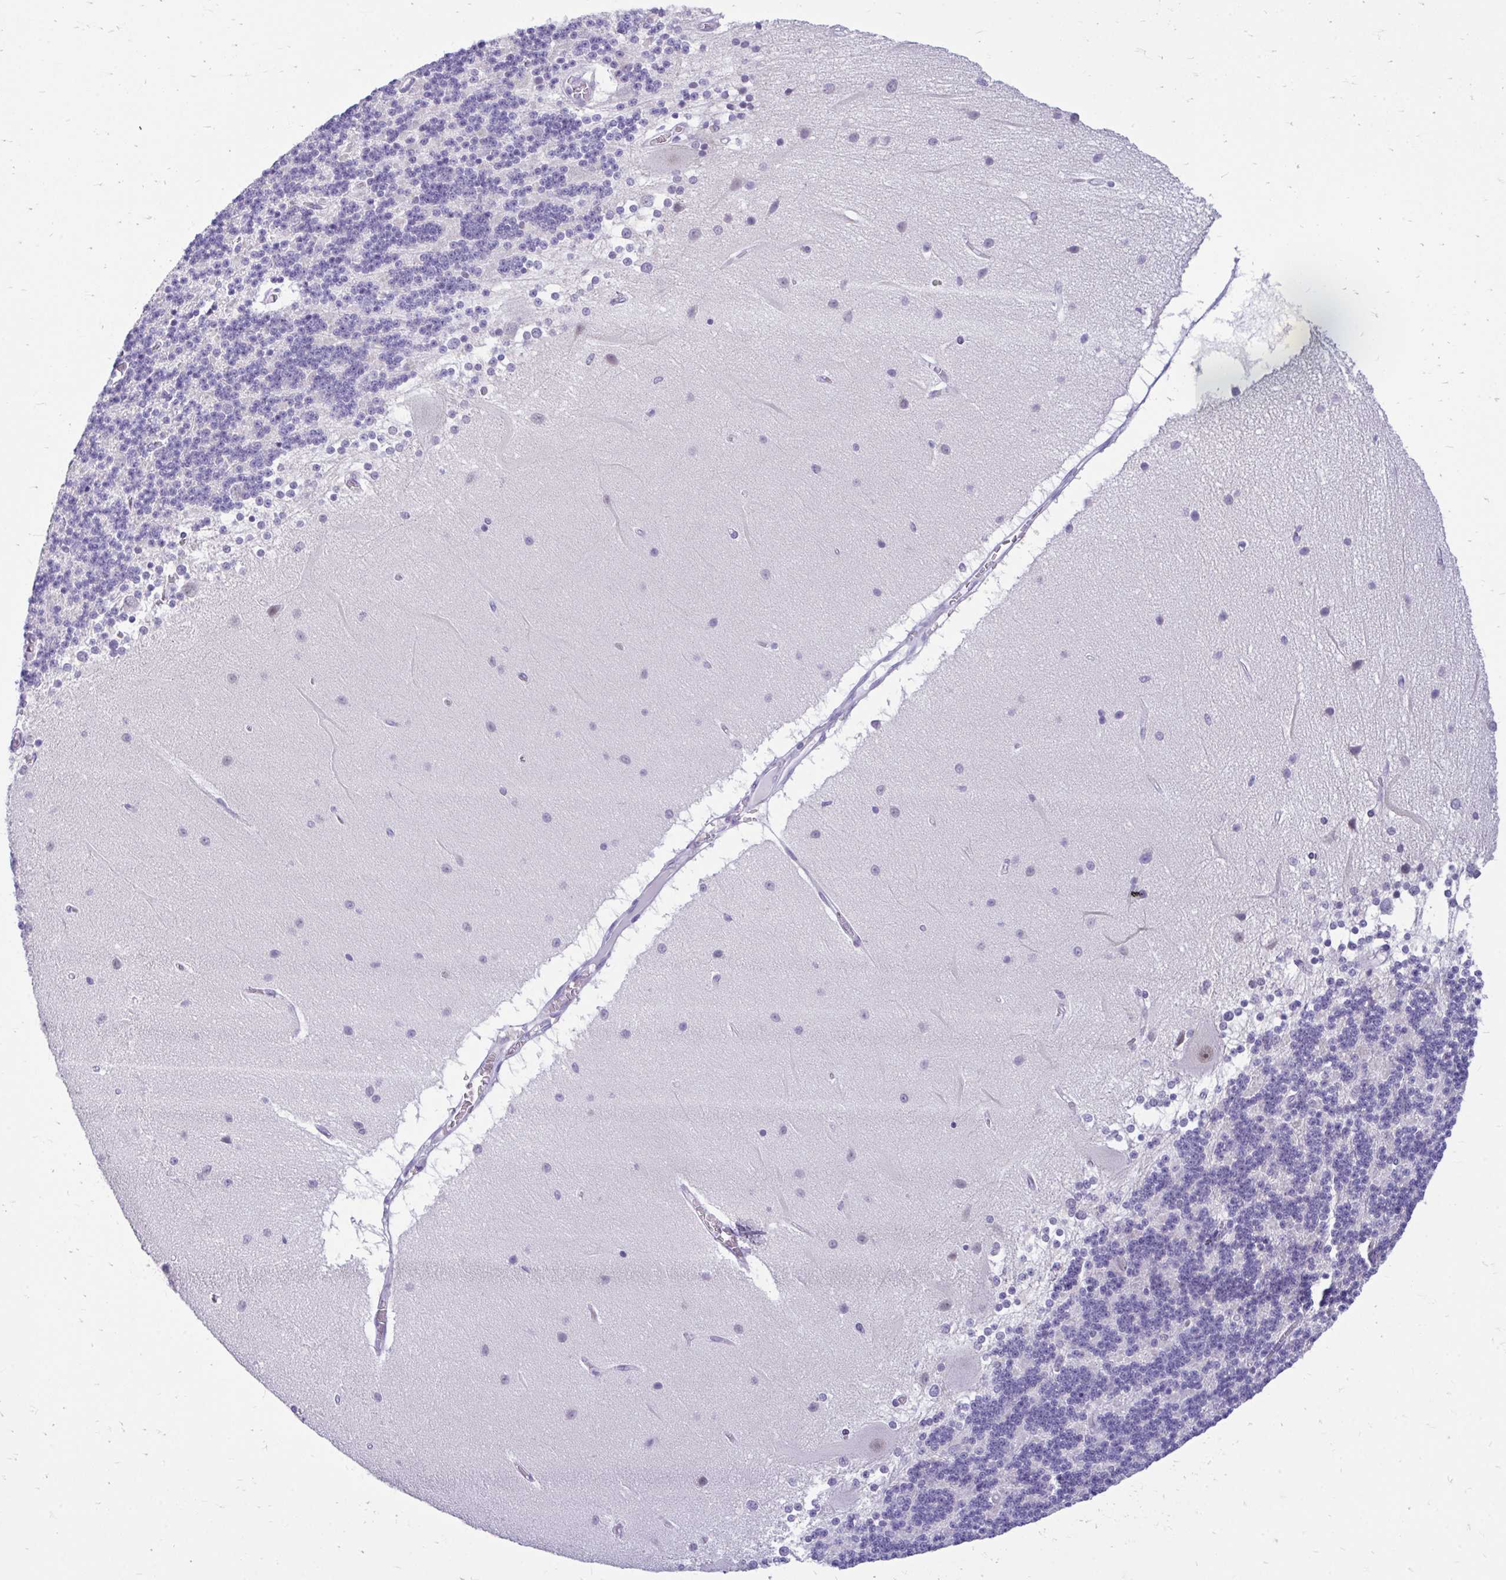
{"staining": {"intensity": "negative", "quantity": "none", "location": "none"}, "tissue": "cerebellum", "cell_type": "Cells in granular layer", "image_type": "normal", "snomed": [{"axis": "morphology", "description": "Normal tissue, NOS"}, {"axis": "topography", "description": "Cerebellum"}], "caption": "Protein analysis of normal cerebellum shows no significant positivity in cells in granular layer.", "gene": "GLB1L2", "patient": {"sex": "female", "age": 54}}